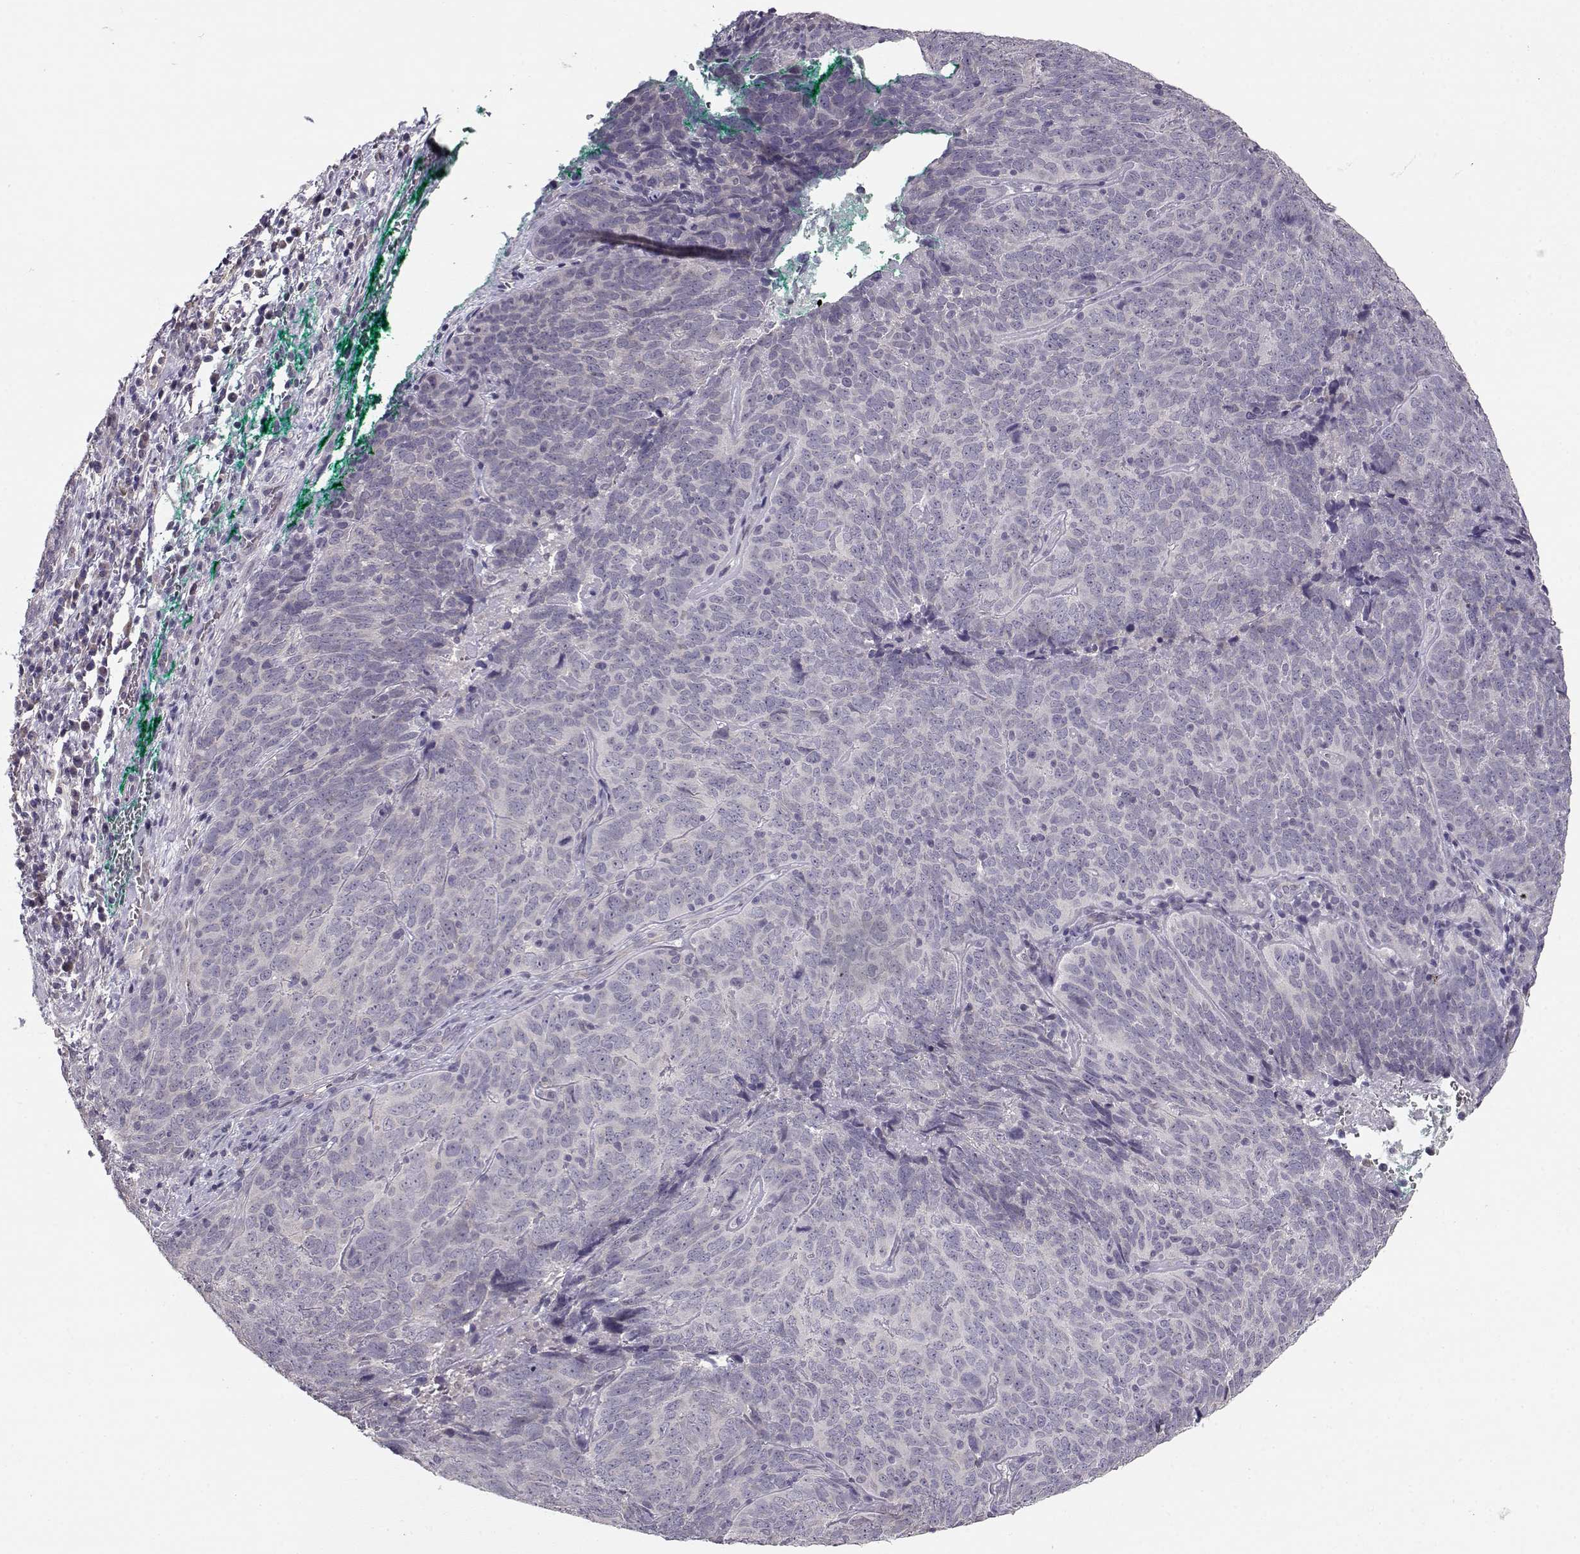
{"staining": {"intensity": "negative", "quantity": "none", "location": "none"}, "tissue": "skin cancer", "cell_type": "Tumor cells", "image_type": "cancer", "snomed": [{"axis": "morphology", "description": "Squamous cell carcinoma, NOS"}, {"axis": "topography", "description": "Skin"}, {"axis": "topography", "description": "Anal"}], "caption": "This is an IHC image of human skin cancer. There is no expression in tumor cells.", "gene": "TMEM145", "patient": {"sex": "female", "age": 51}}